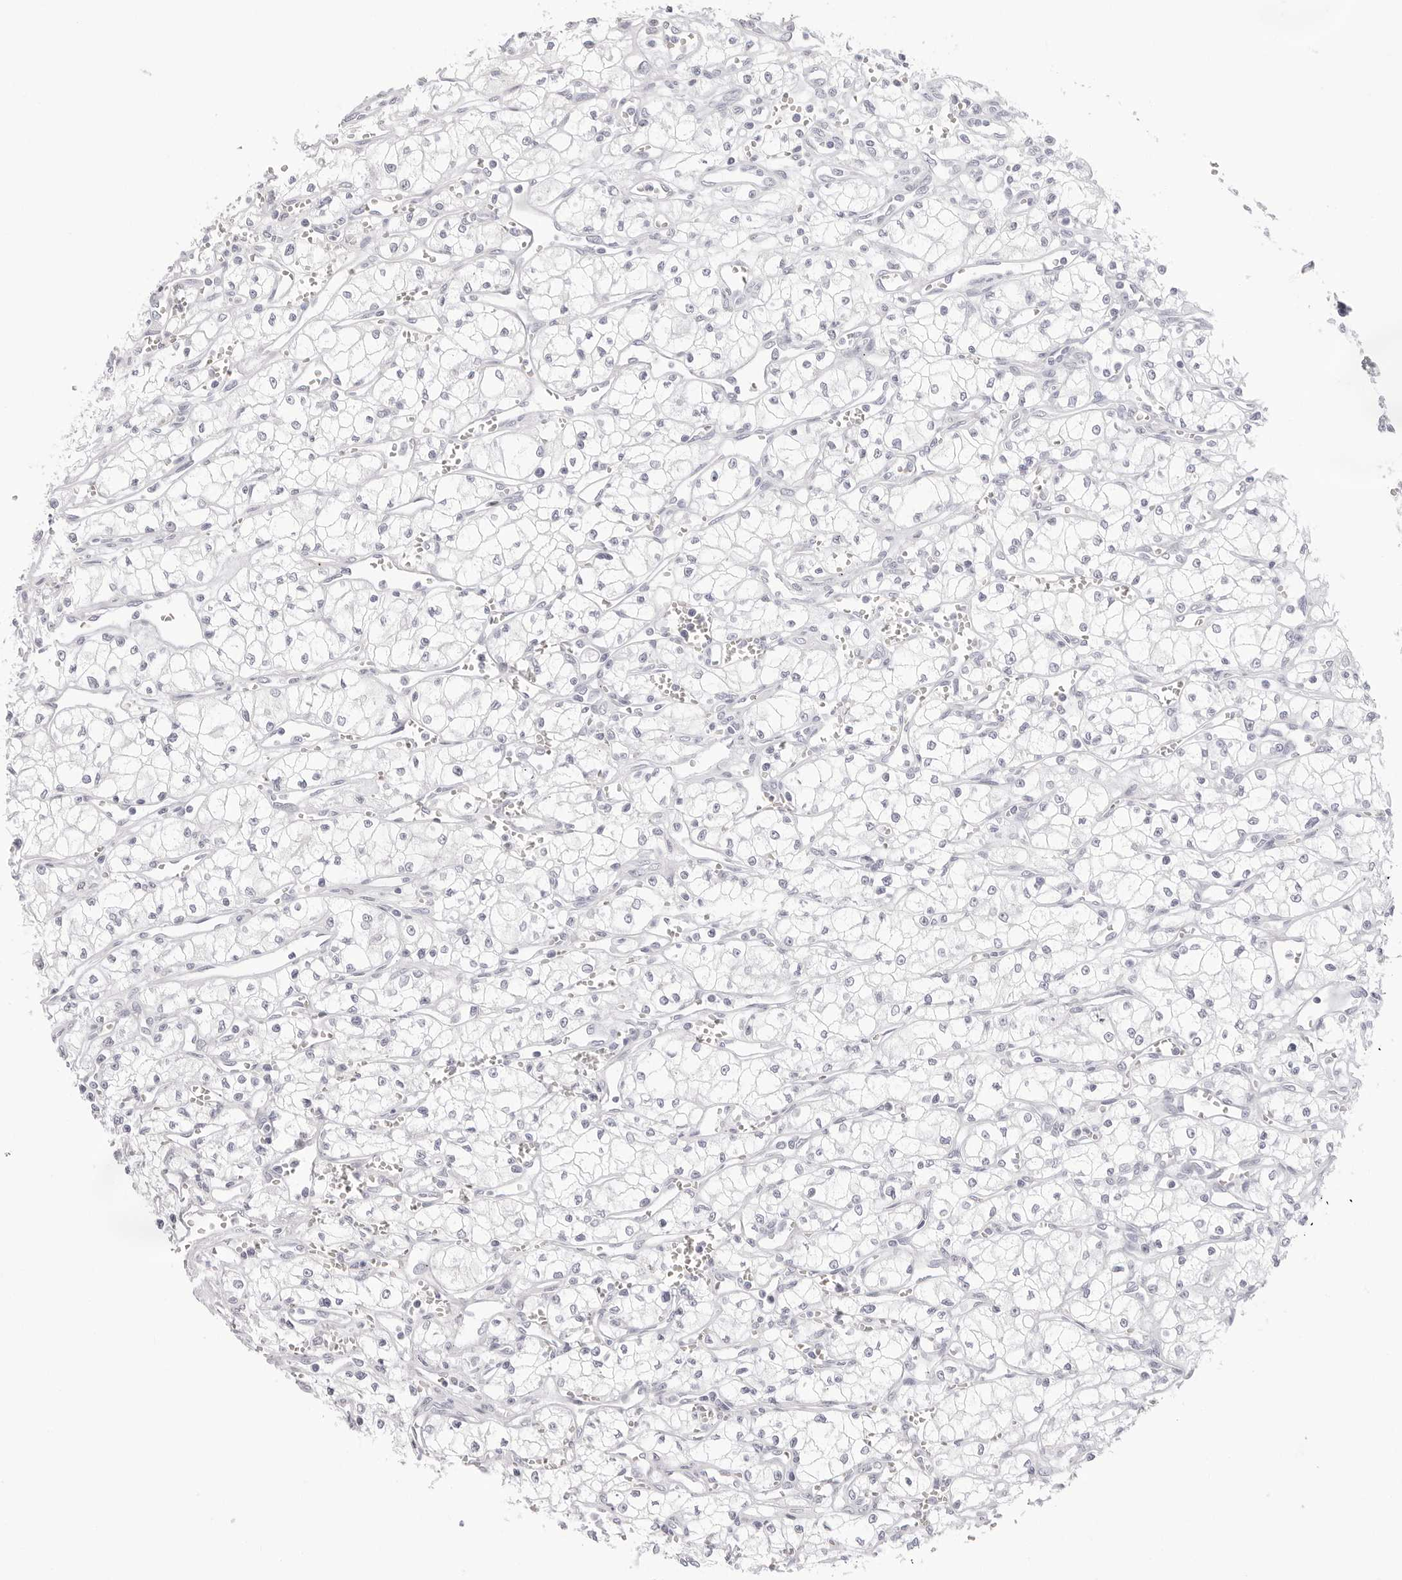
{"staining": {"intensity": "negative", "quantity": "none", "location": "none"}, "tissue": "renal cancer", "cell_type": "Tumor cells", "image_type": "cancer", "snomed": [{"axis": "morphology", "description": "Adenocarcinoma, NOS"}, {"axis": "topography", "description": "Kidney"}], "caption": "An immunohistochemistry image of adenocarcinoma (renal) is shown. There is no staining in tumor cells of adenocarcinoma (renal).", "gene": "CST5", "patient": {"sex": "male", "age": 59}}